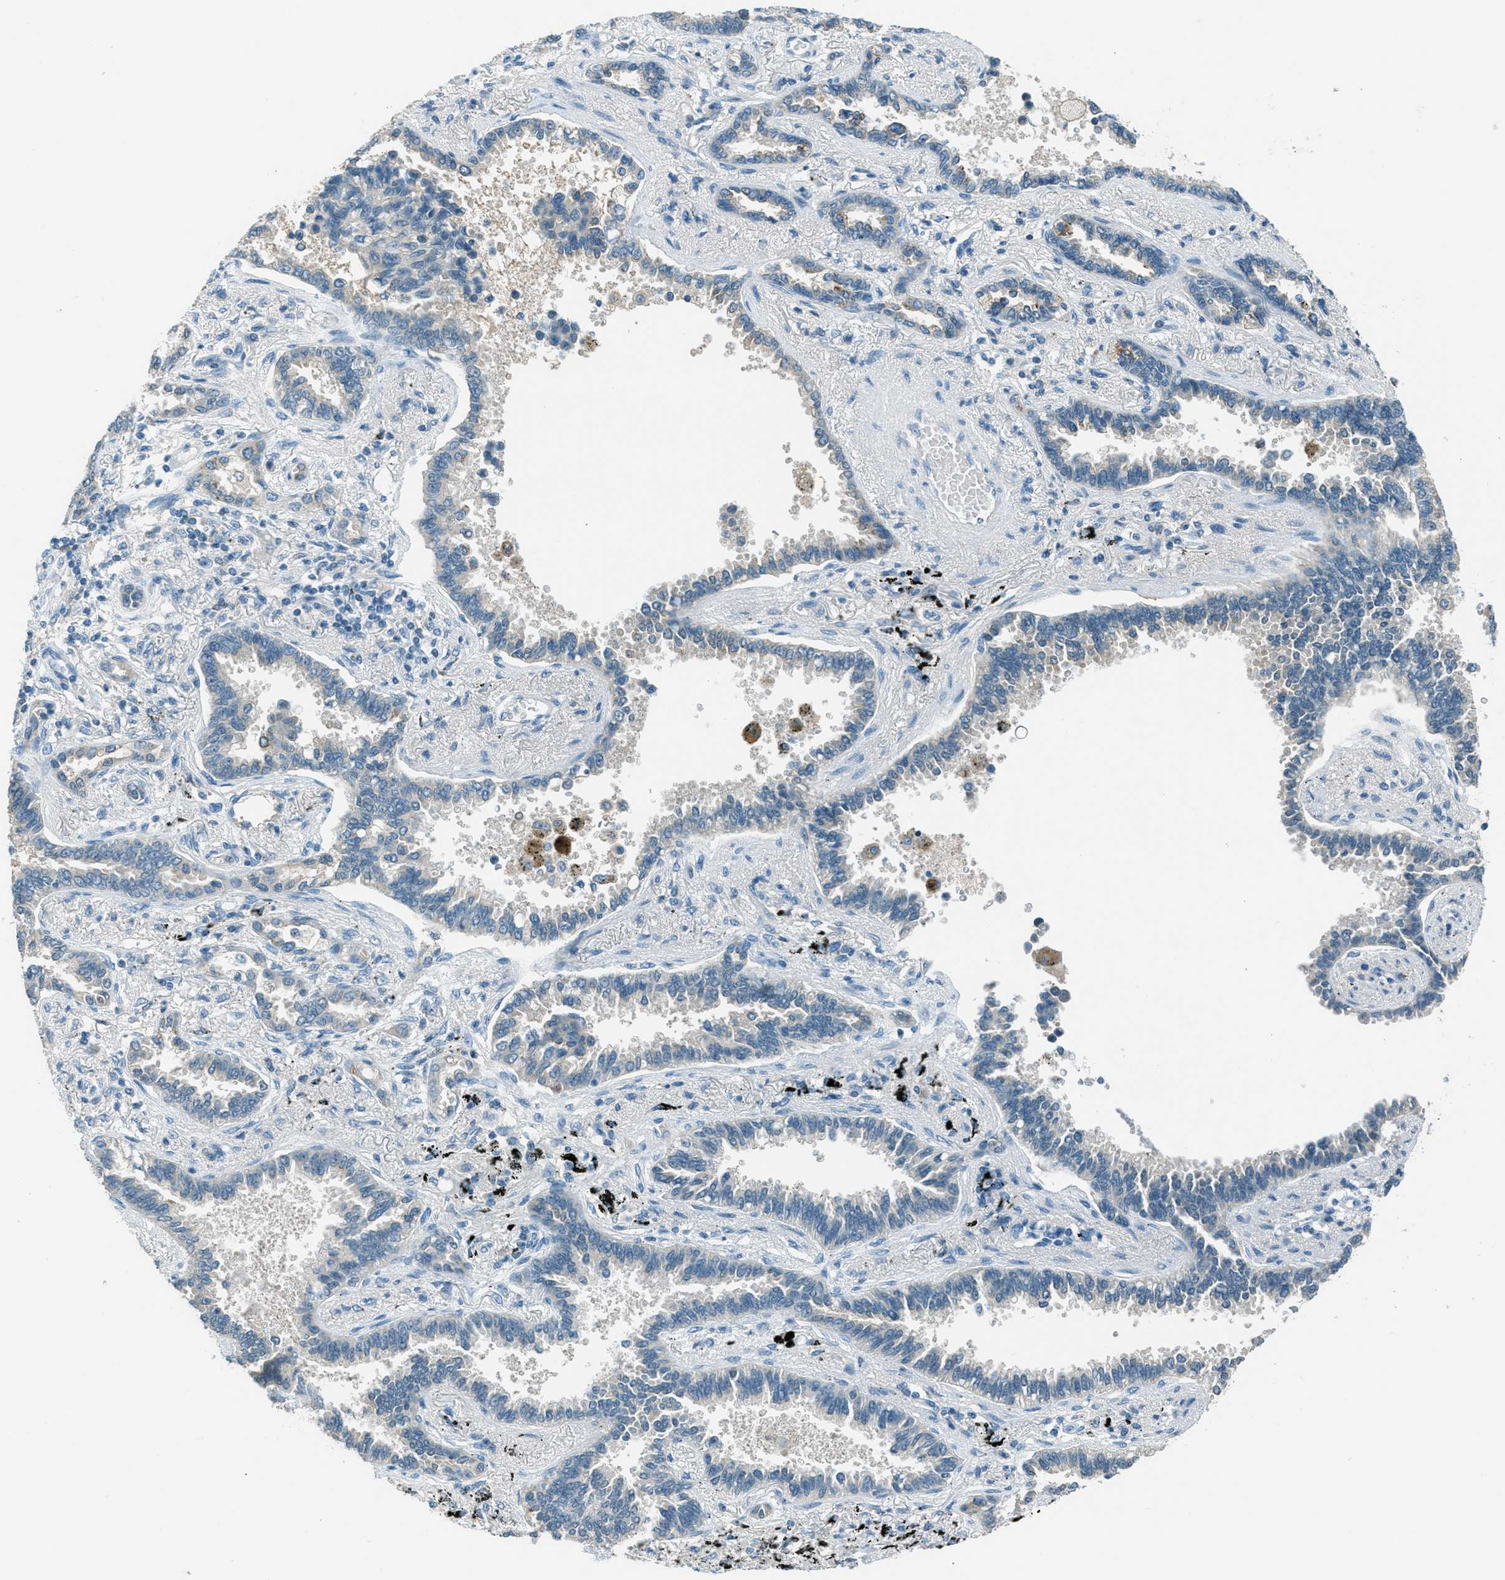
{"staining": {"intensity": "negative", "quantity": "none", "location": "none"}, "tissue": "lung cancer", "cell_type": "Tumor cells", "image_type": "cancer", "snomed": [{"axis": "morphology", "description": "Normal tissue, NOS"}, {"axis": "morphology", "description": "Adenocarcinoma, NOS"}, {"axis": "topography", "description": "Lung"}], "caption": "Tumor cells show no significant staining in adenocarcinoma (lung).", "gene": "MSLN", "patient": {"sex": "male", "age": 59}}